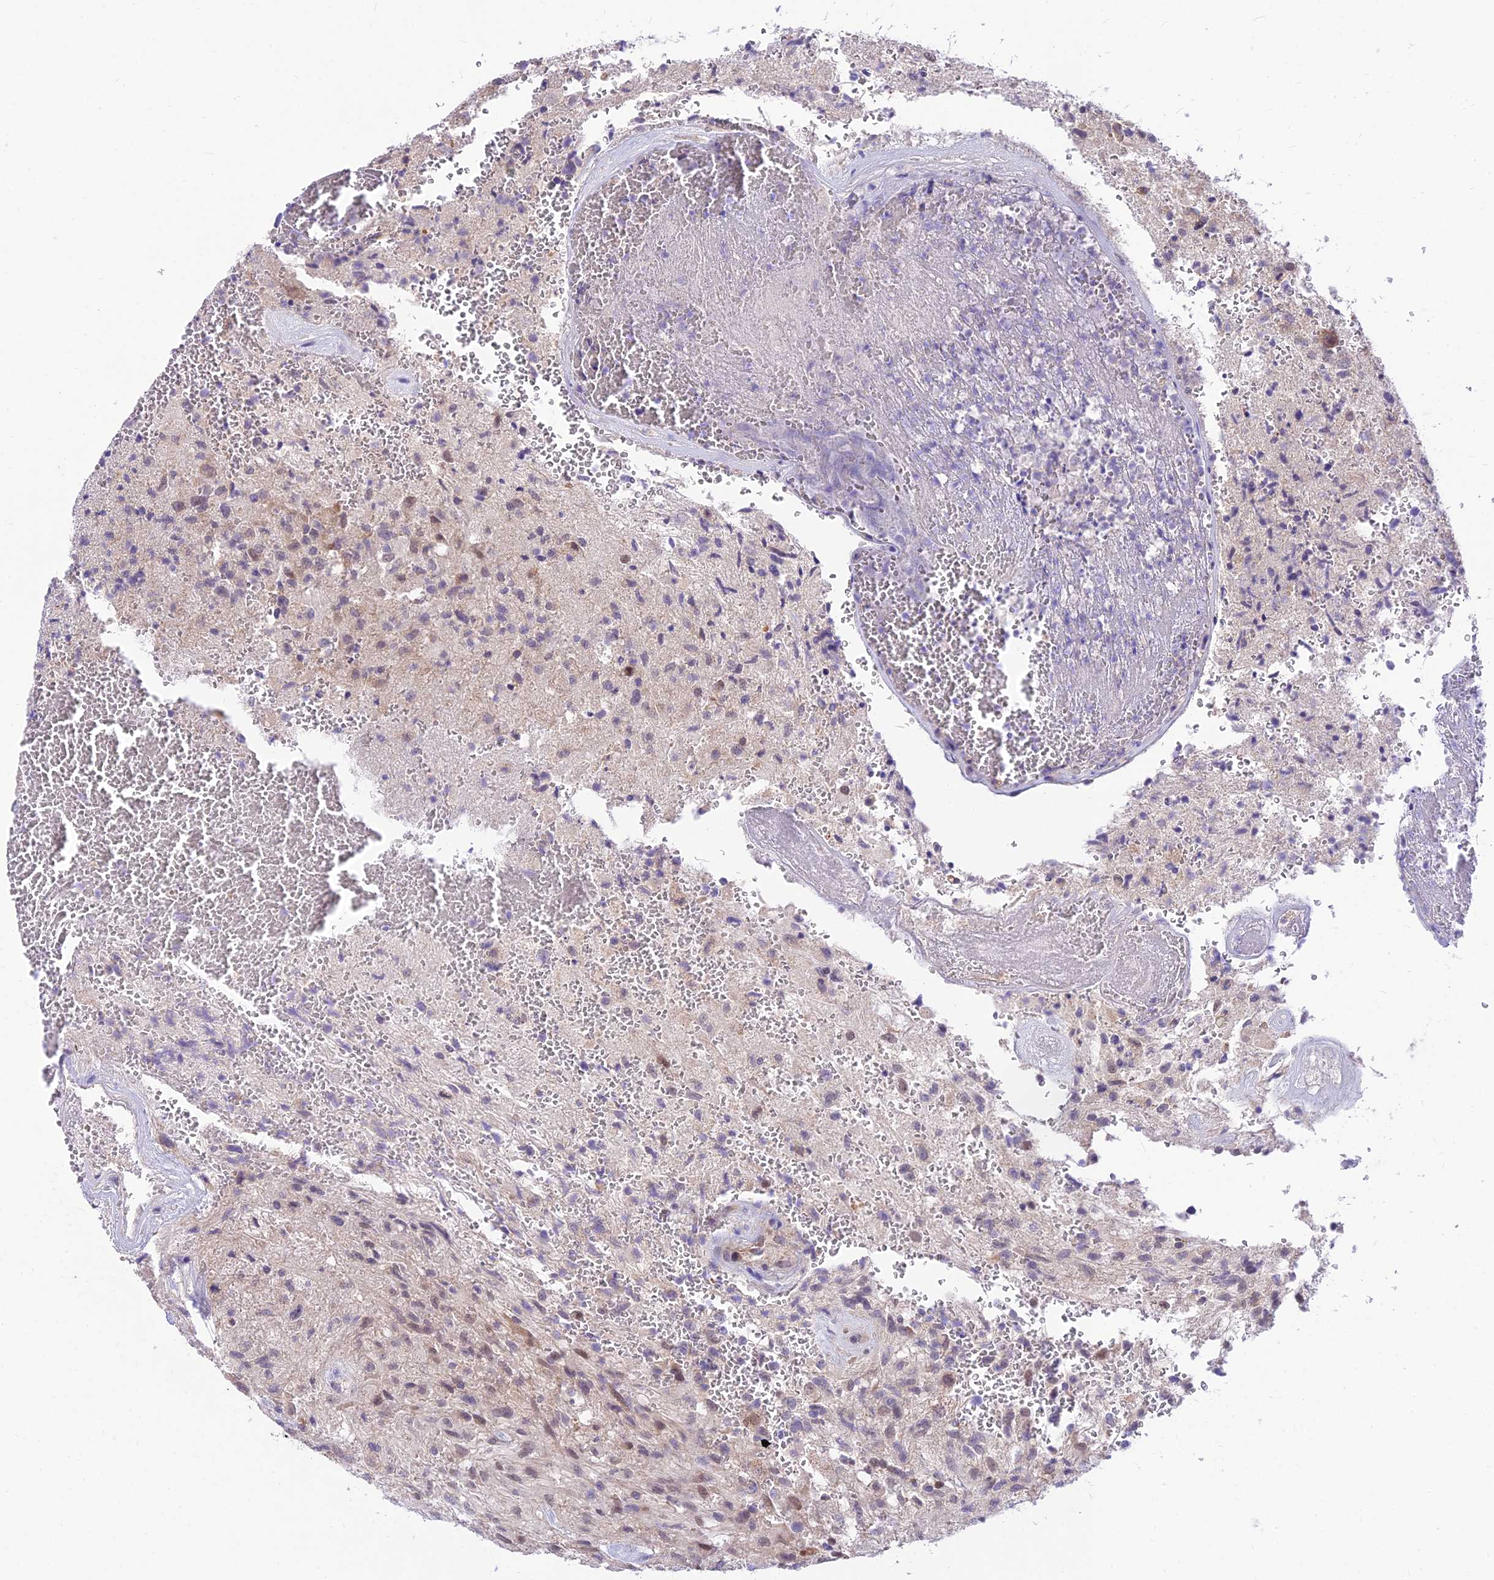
{"staining": {"intensity": "weak", "quantity": "25%-75%", "location": "nuclear"}, "tissue": "glioma", "cell_type": "Tumor cells", "image_type": "cancer", "snomed": [{"axis": "morphology", "description": "Glioma, malignant, High grade"}, {"axis": "topography", "description": "Brain"}], "caption": "A low amount of weak nuclear positivity is present in approximately 25%-75% of tumor cells in glioma tissue. The staining is performed using DAB (3,3'-diaminobenzidine) brown chromogen to label protein expression. The nuclei are counter-stained blue using hematoxylin.", "gene": "C6orf132", "patient": {"sex": "male", "age": 56}}